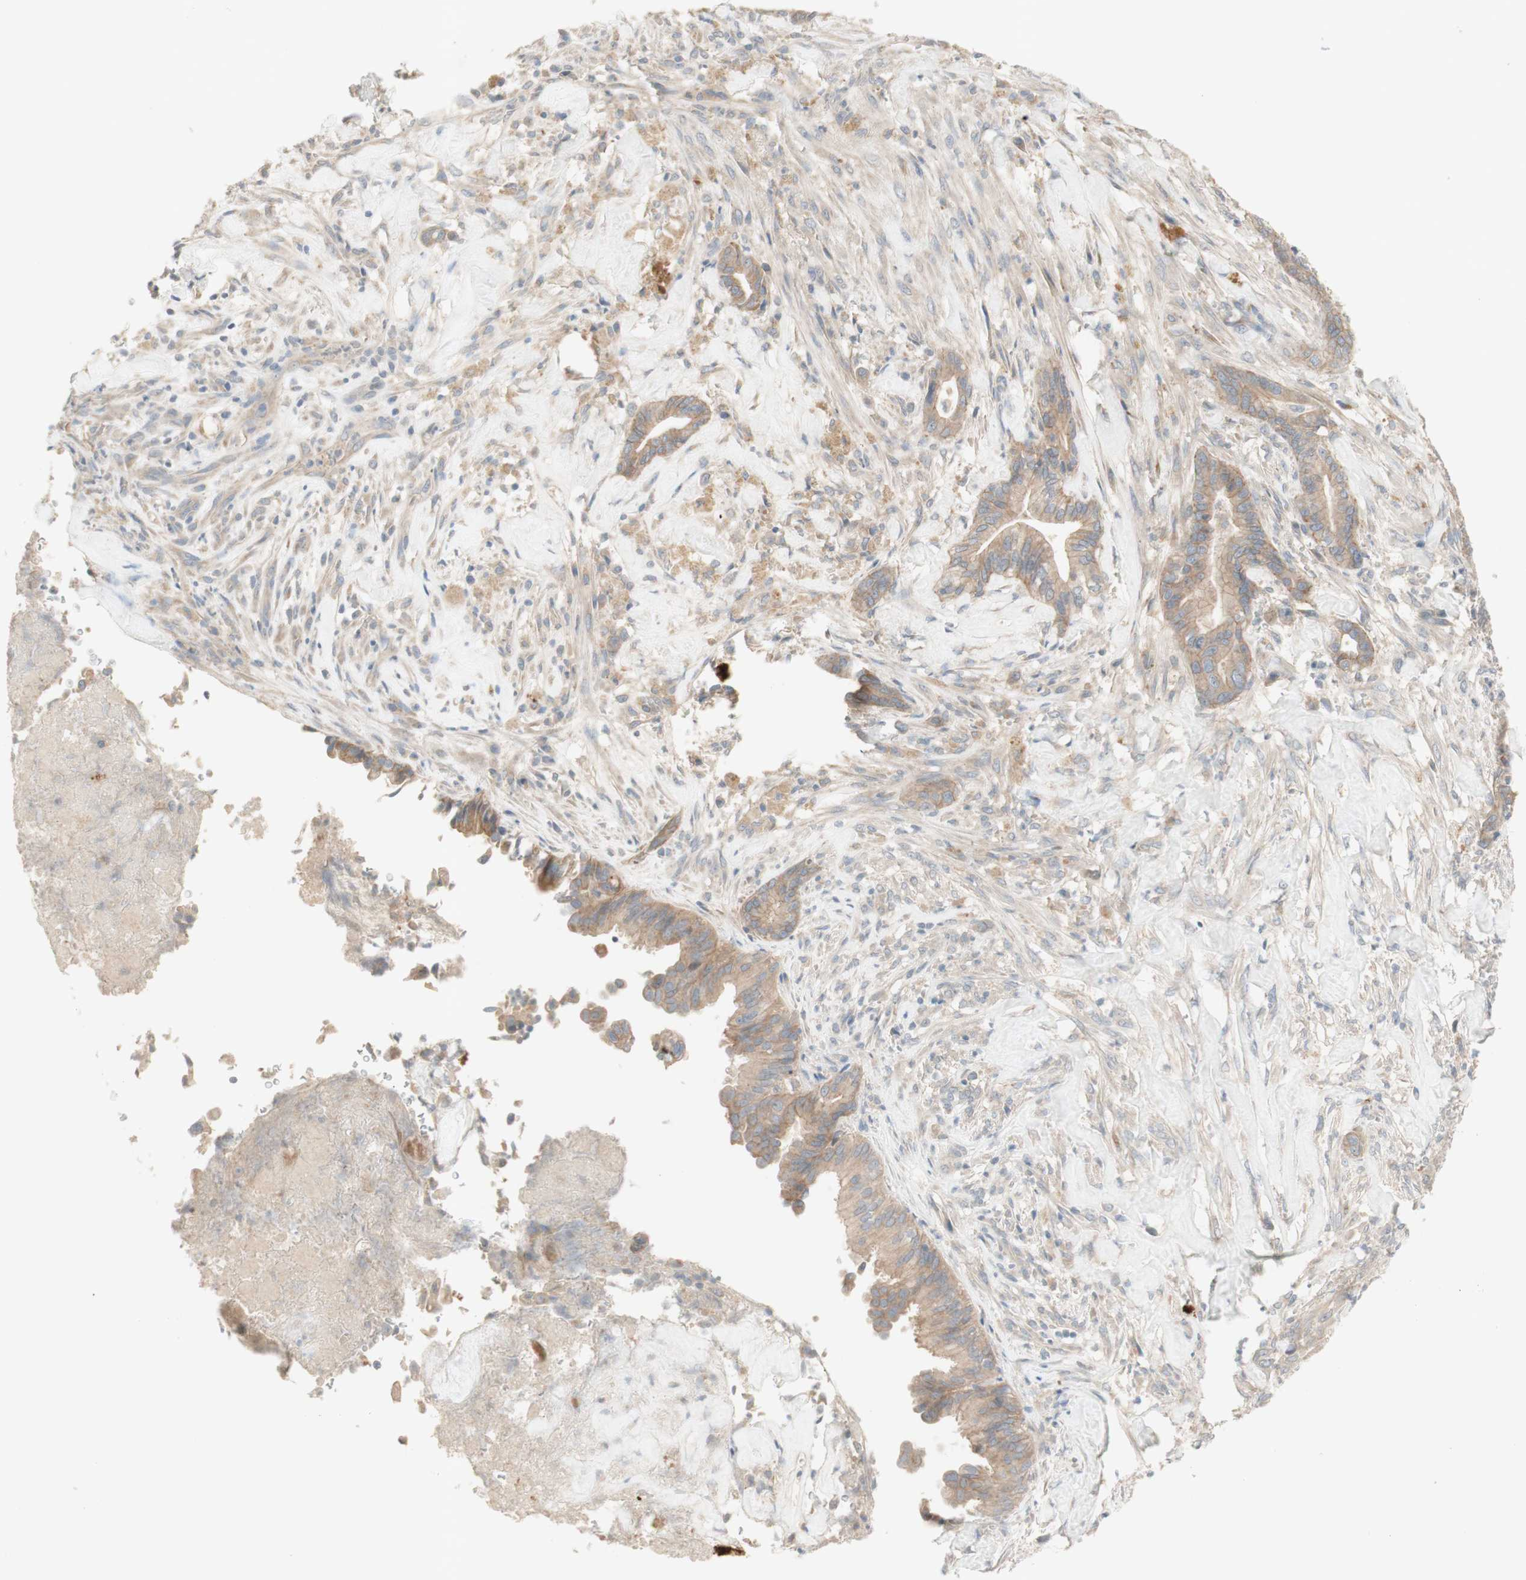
{"staining": {"intensity": "moderate", "quantity": ">75%", "location": "cytoplasmic/membranous"}, "tissue": "liver cancer", "cell_type": "Tumor cells", "image_type": "cancer", "snomed": [{"axis": "morphology", "description": "Cholangiocarcinoma"}, {"axis": "topography", "description": "Liver"}], "caption": "Protein expression analysis of liver cancer (cholangiocarcinoma) demonstrates moderate cytoplasmic/membranous expression in about >75% of tumor cells.", "gene": "PTGER4", "patient": {"sex": "female", "age": 67}}